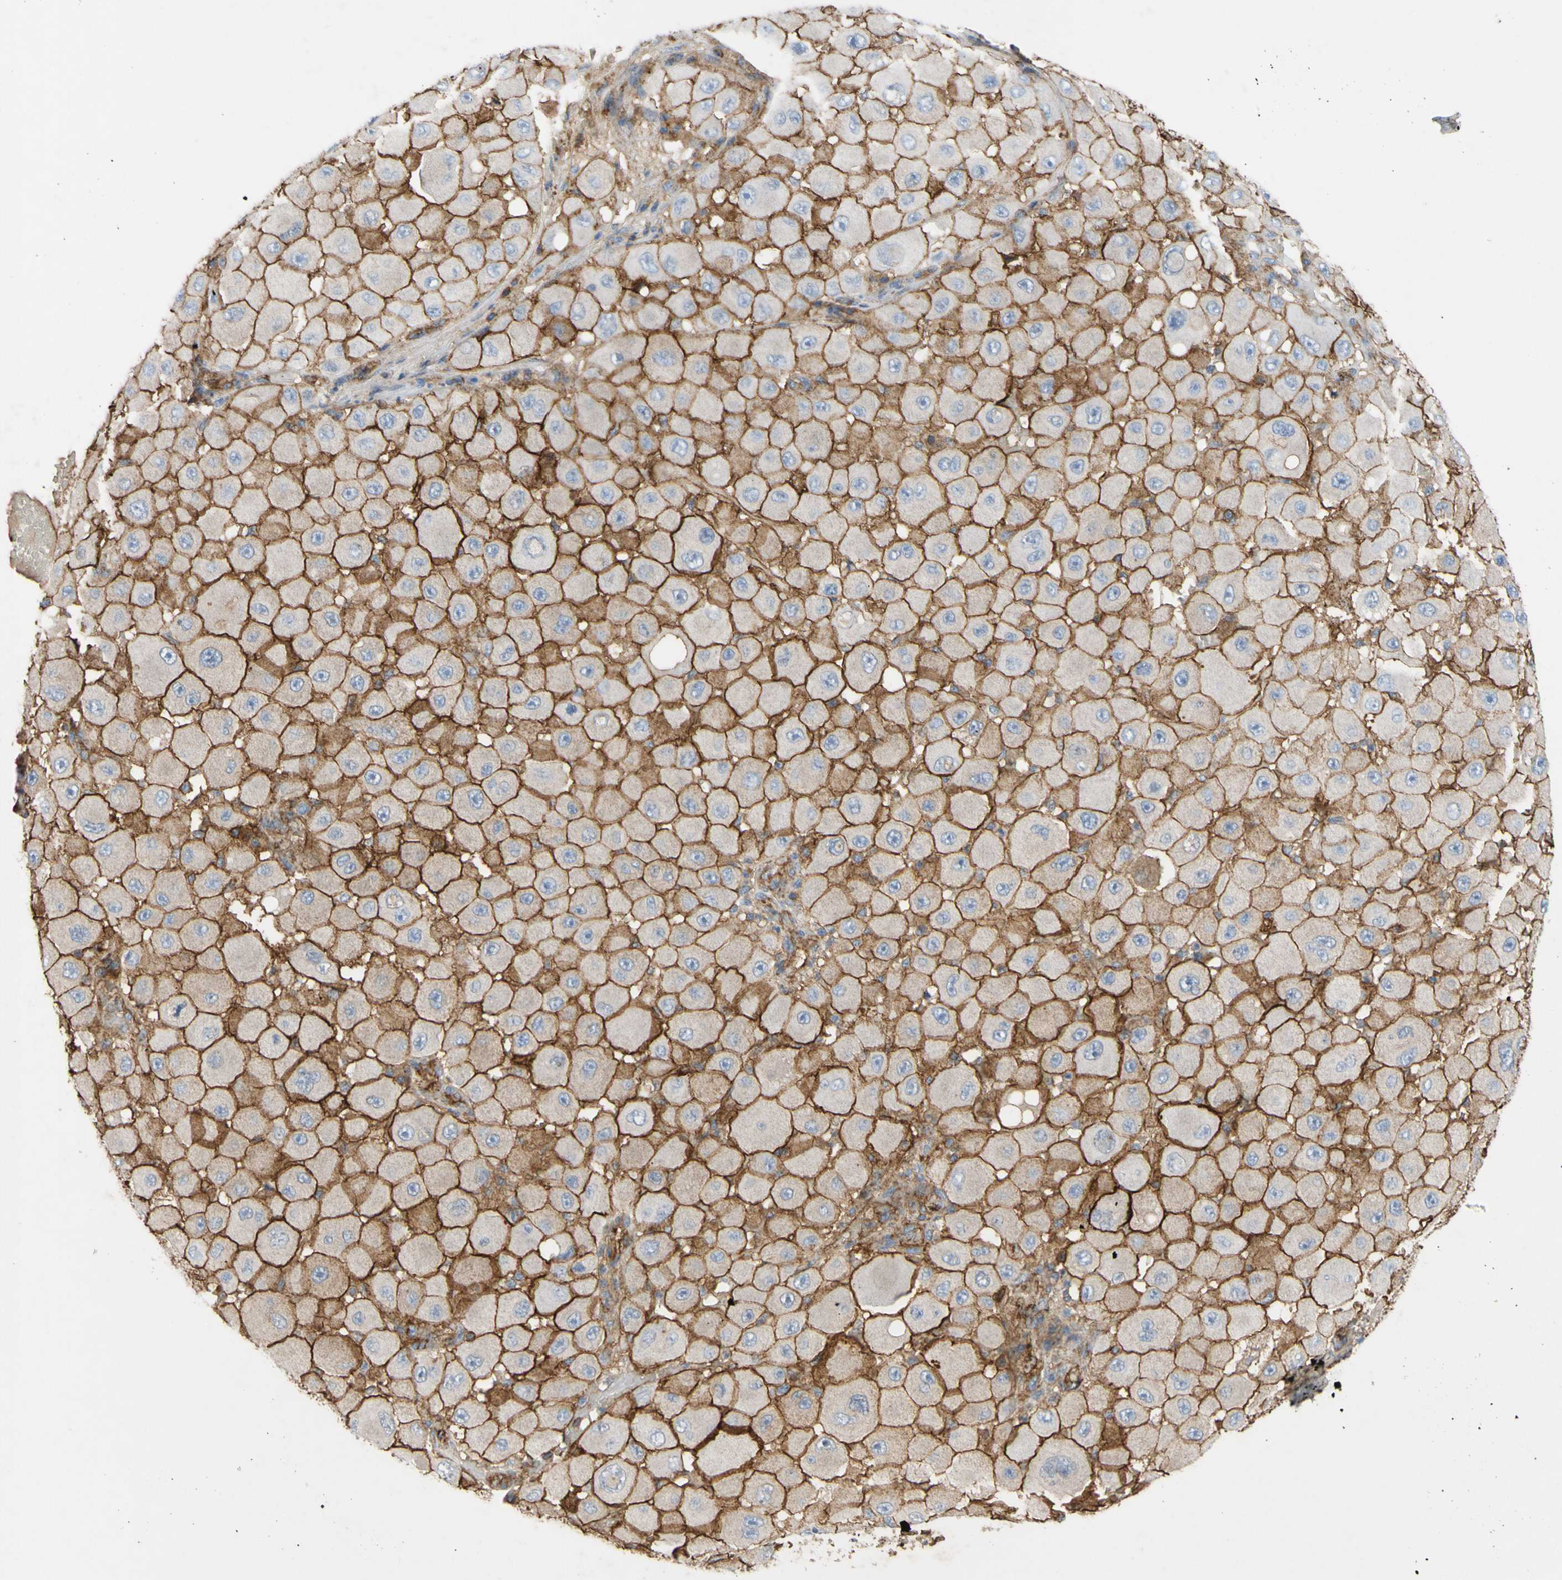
{"staining": {"intensity": "strong", "quantity": ">75%", "location": "cytoplasmic/membranous"}, "tissue": "melanoma", "cell_type": "Tumor cells", "image_type": "cancer", "snomed": [{"axis": "morphology", "description": "Malignant melanoma, NOS"}, {"axis": "topography", "description": "Skin"}], "caption": "Human melanoma stained with a brown dye shows strong cytoplasmic/membranous positive expression in approximately >75% of tumor cells.", "gene": "ATP2A3", "patient": {"sex": "female", "age": 81}}